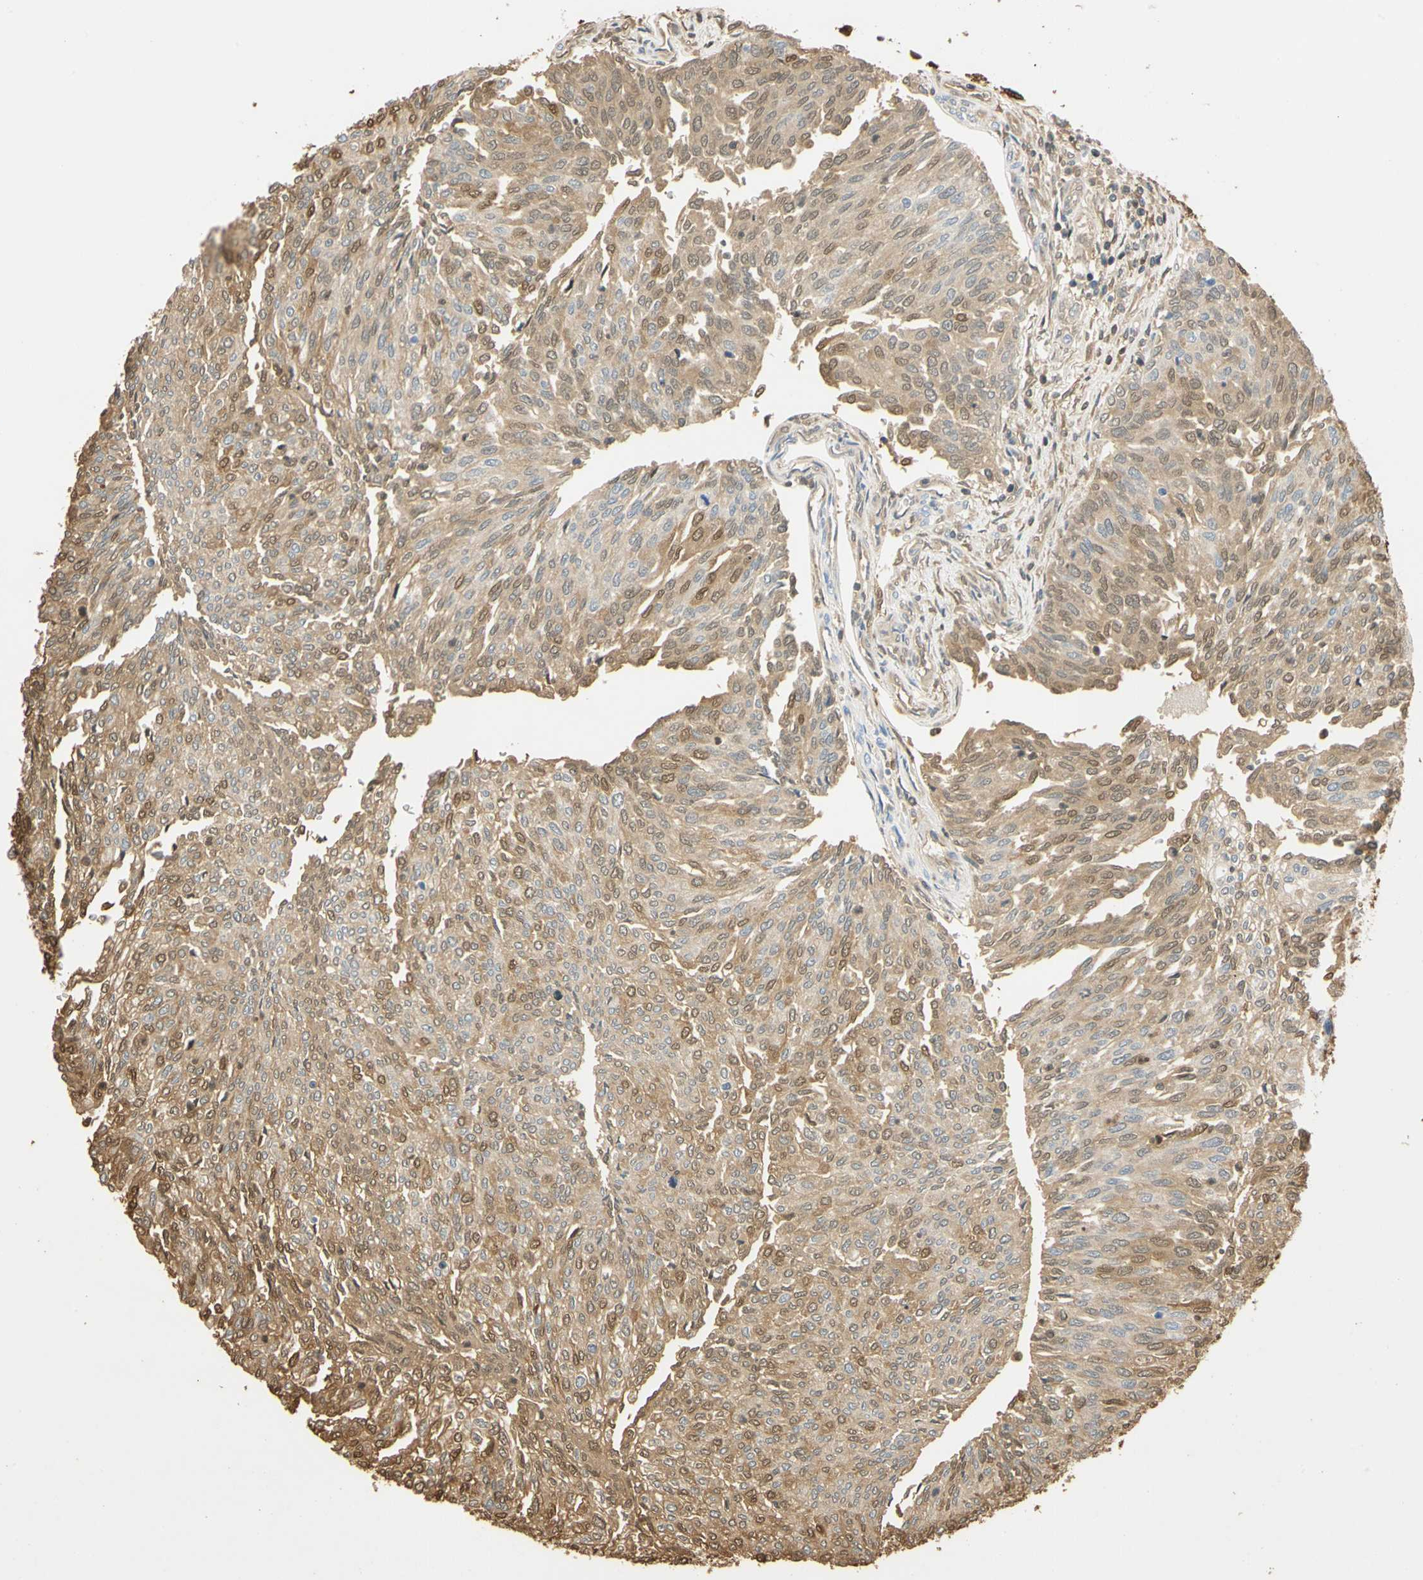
{"staining": {"intensity": "moderate", "quantity": ">75%", "location": "cytoplasmic/membranous,nuclear"}, "tissue": "urothelial cancer", "cell_type": "Tumor cells", "image_type": "cancer", "snomed": [{"axis": "morphology", "description": "Urothelial carcinoma, Low grade"}, {"axis": "topography", "description": "Urinary bladder"}], "caption": "Protein staining reveals moderate cytoplasmic/membranous and nuclear expression in approximately >75% of tumor cells in urothelial cancer.", "gene": "S100A6", "patient": {"sex": "female", "age": 79}}